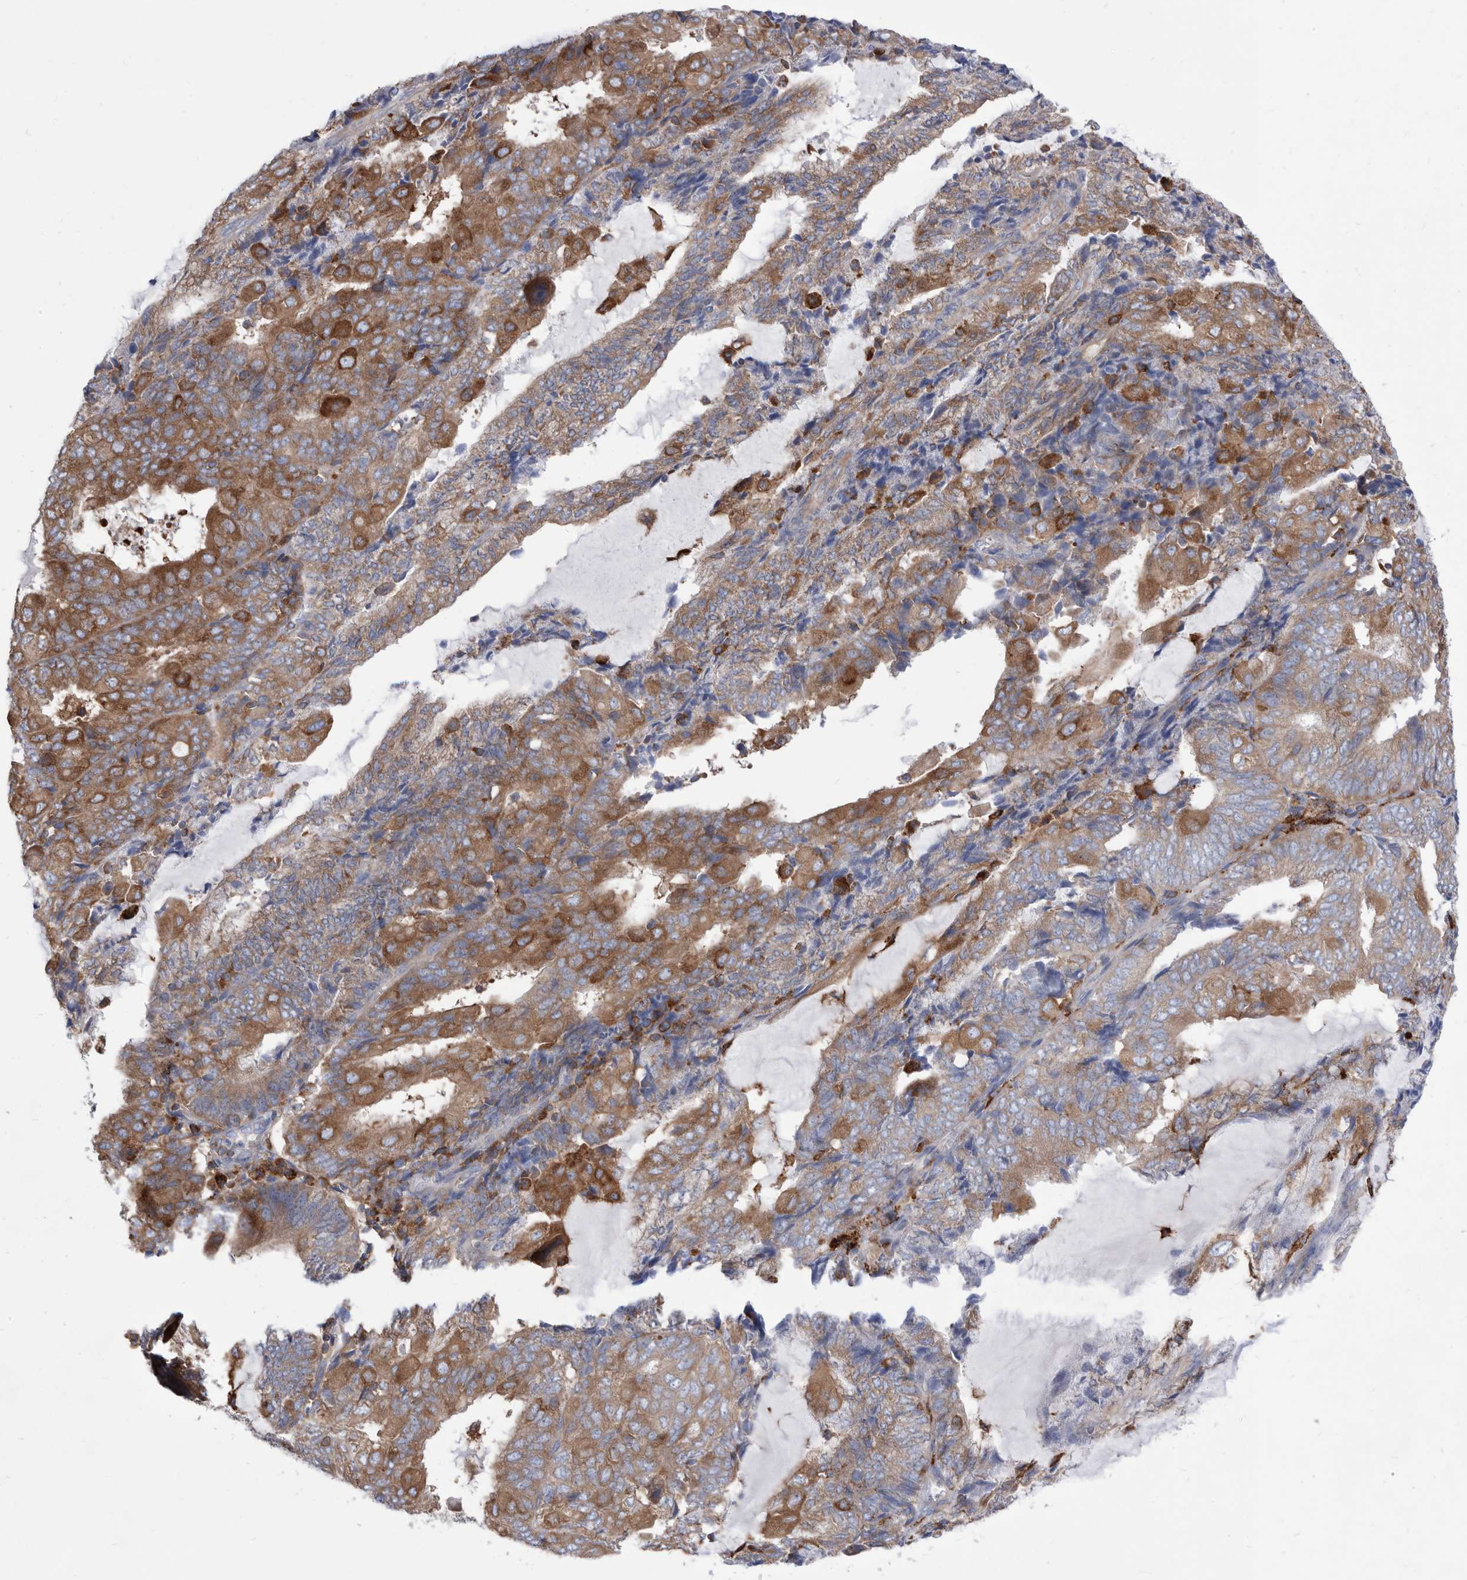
{"staining": {"intensity": "moderate", "quantity": ">75%", "location": "cytoplasmic/membranous"}, "tissue": "endometrial cancer", "cell_type": "Tumor cells", "image_type": "cancer", "snomed": [{"axis": "morphology", "description": "Adenocarcinoma, NOS"}, {"axis": "topography", "description": "Endometrium"}], "caption": "Protein analysis of endometrial adenocarcinoma tissue shows moderate cytoplasmic/membranous expression in approximately >75% of tumor cells.", "gene": "SMG7", "patient": {"sex": "female", "age": 81}}